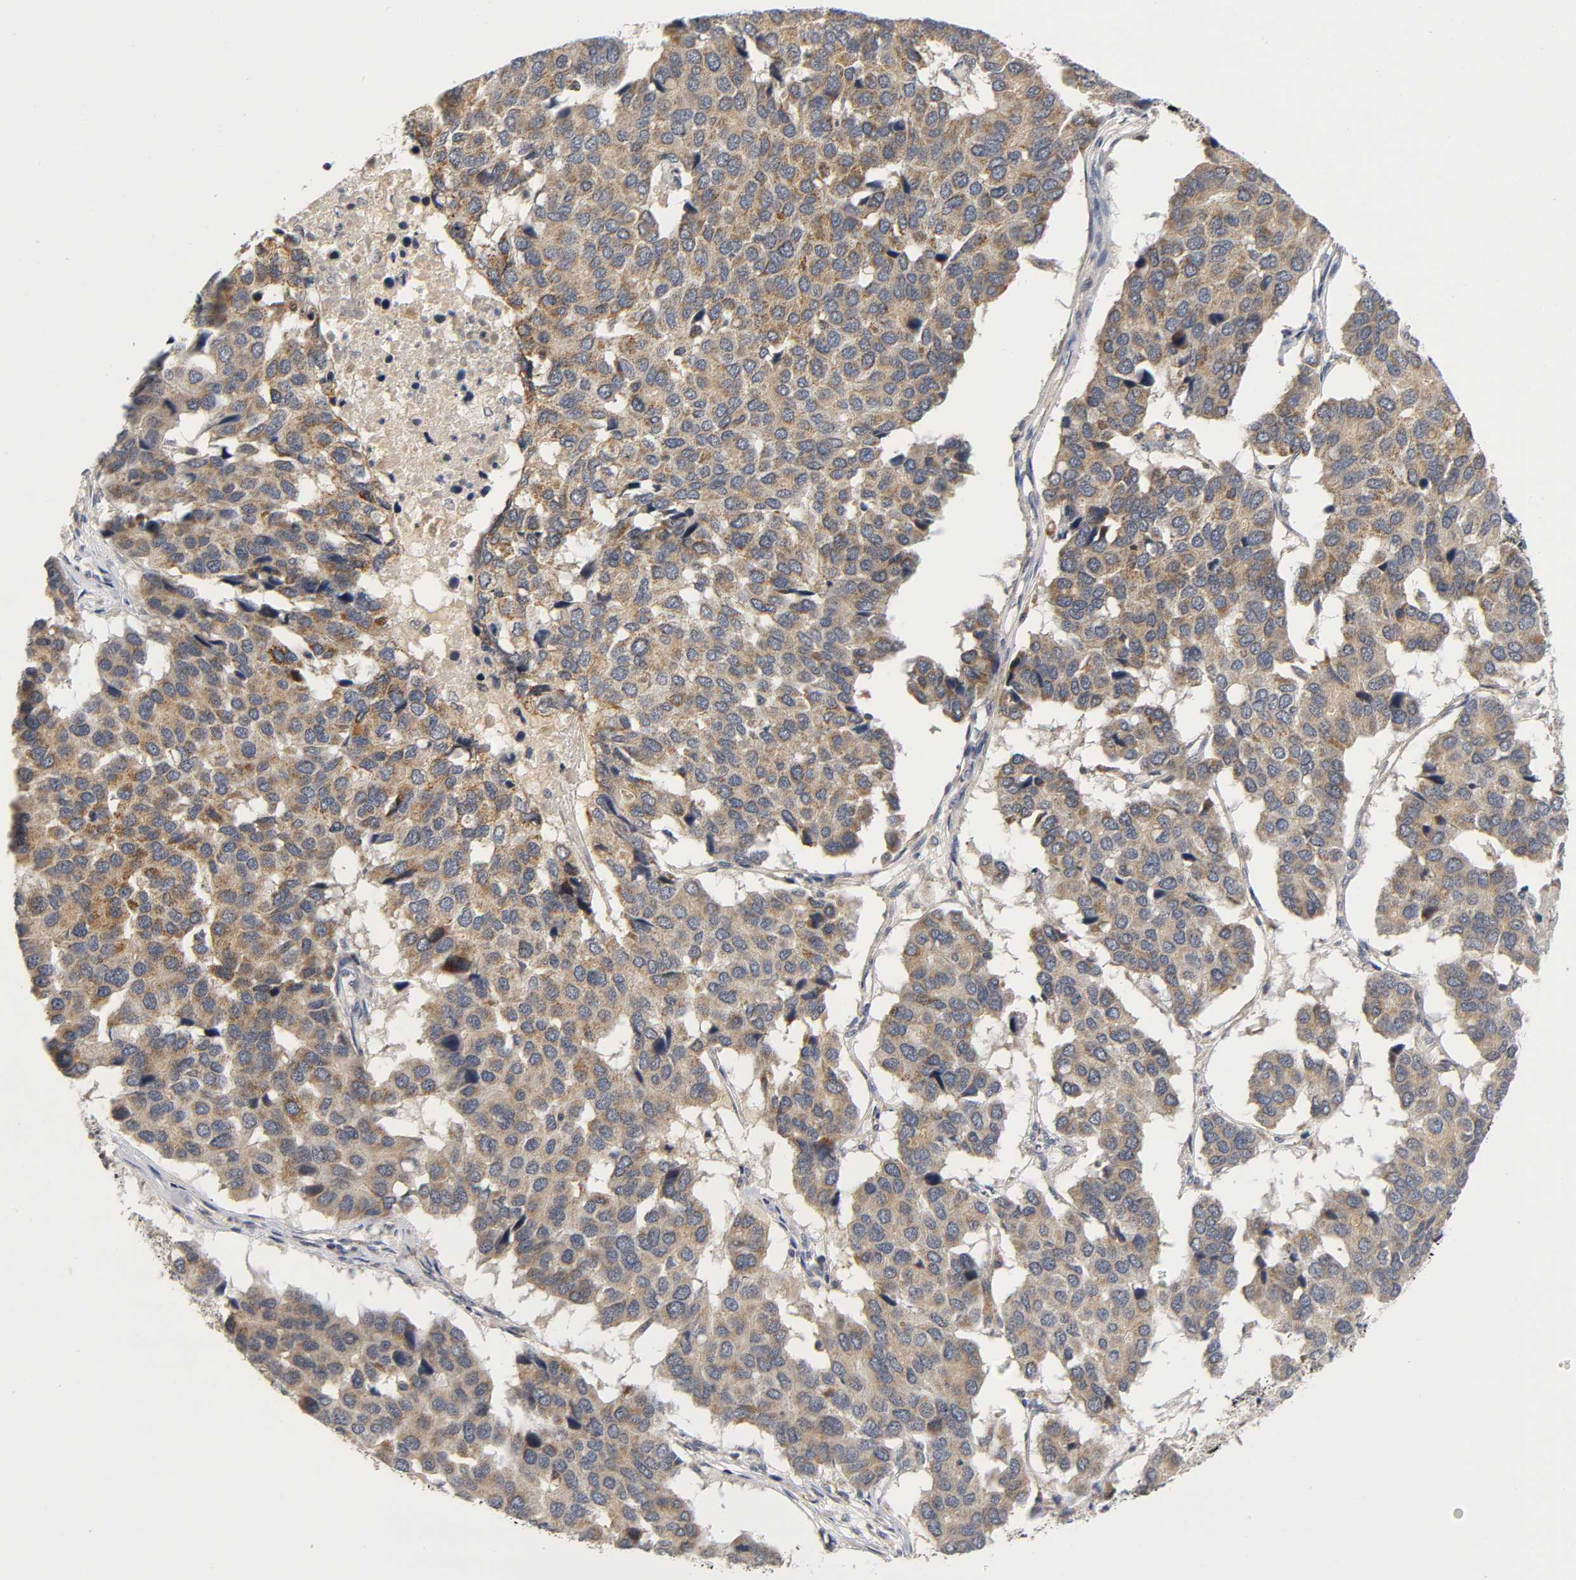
{"staining": {"intensity": "weak", "quantity": ">75%", "location": "cytoplasmic/membranous"}, "tissue": "pancreatic cancer", "cell_type": "Tumor cells", "image_type": "cancer", "snomed": [{"axis": "morphology", "description": "Adenocarcinoma, NOS"}, {"axis": "topography", "description": "Pancreas"}], "caption": "A histopathology image showing weak cytoplasmic/membranous positivity in approximately >75% of tumor cells in pancreatic adenocarcinoma, as visualized by brown immunohistochemical staining.", "gene": "NRP1", "patient": {"sex": "male", "age": 50}}